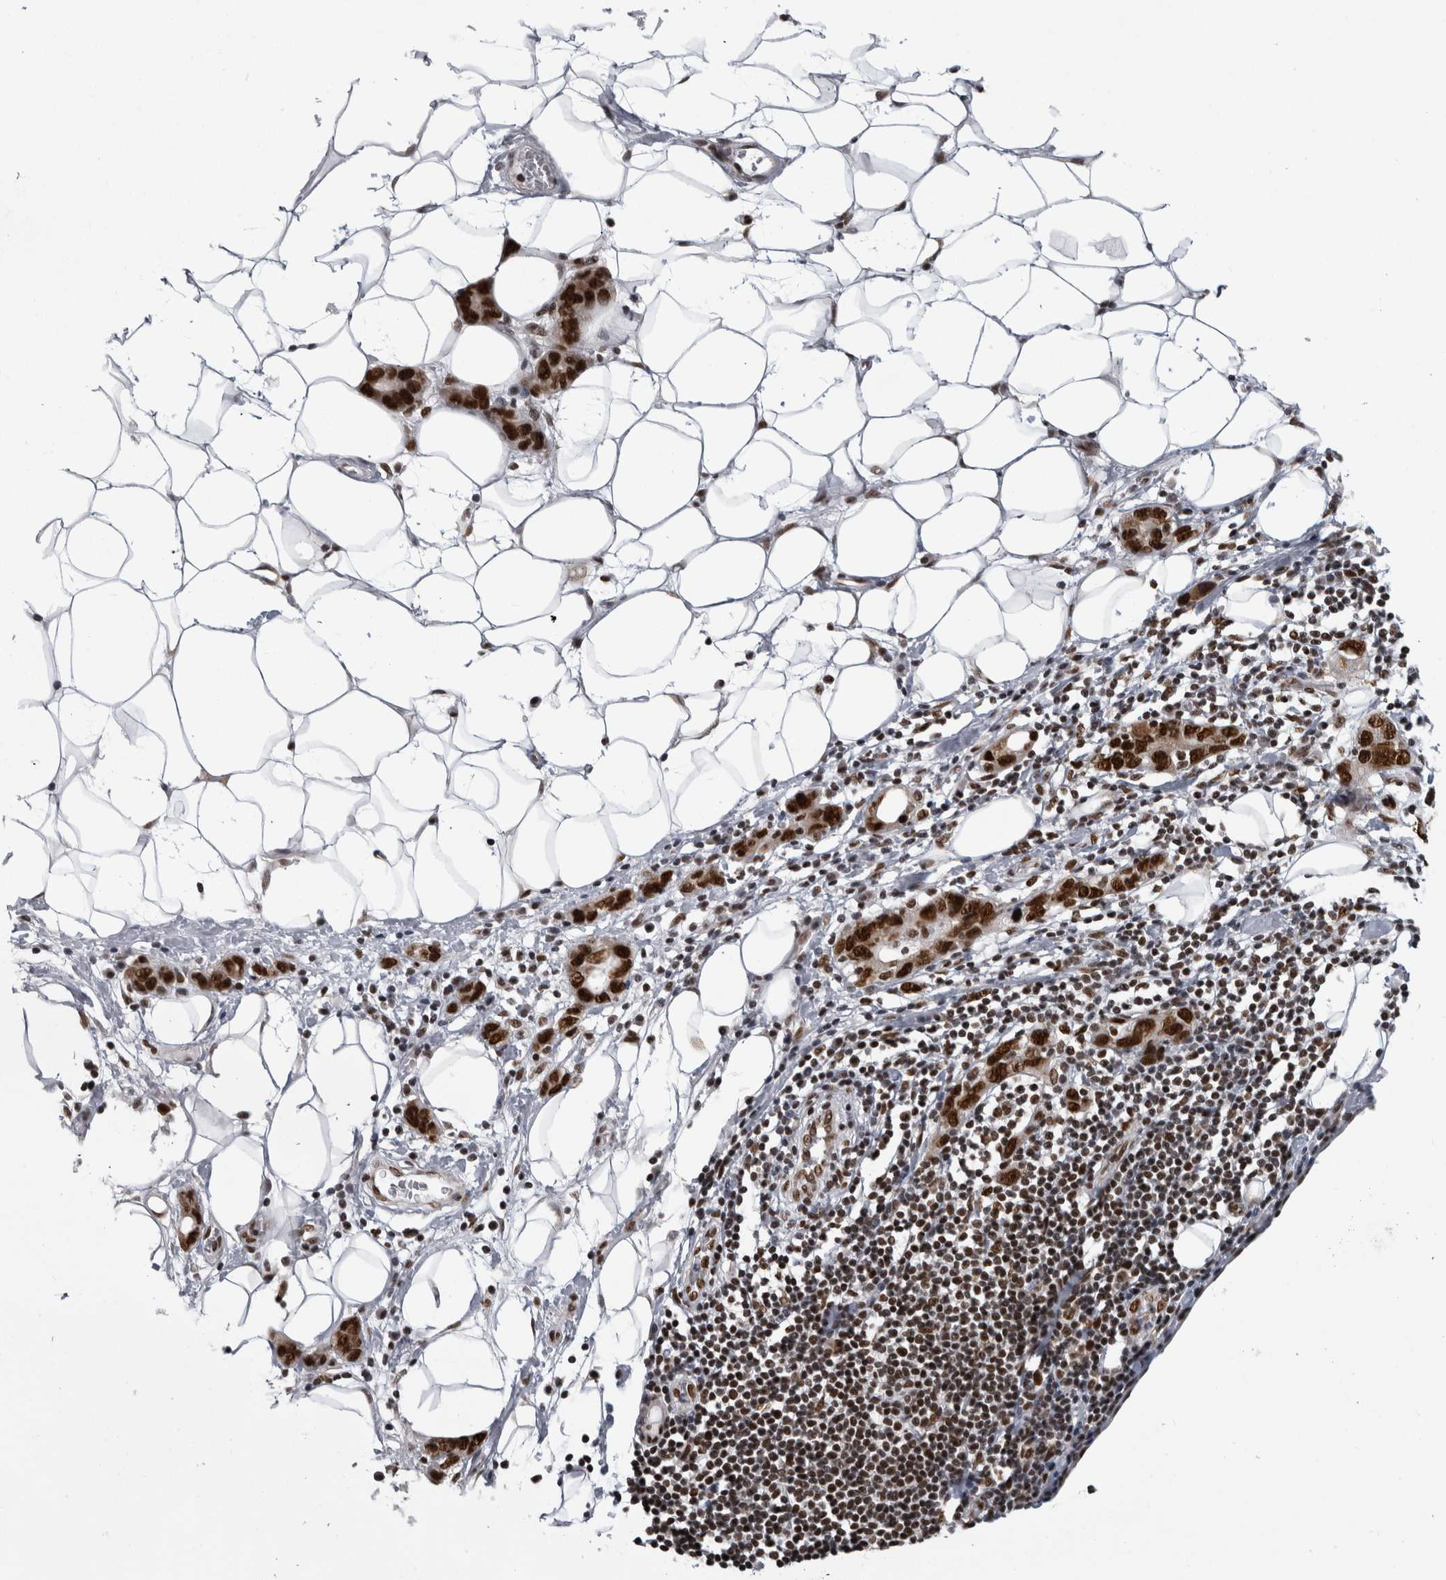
{"staining": {"intensity": "strong", "quantity": ">75%", "location": "nuclear"}, "tissue": "stomach cancer", "cell_type": "Tumor cells", "image_type": "cancer", "snomed": [{"axis": "morphology", "description": "Adenocarcinoma, NOS"}, {"axis": "topography", "description": "Stomach, lower"}], "caption": "Strong nuclear staining is appreciated in about >75% of tumor cells in stomach cancer.", "gene": "ZSCAN2", "patient": {"sex": "female", "age": 93}}